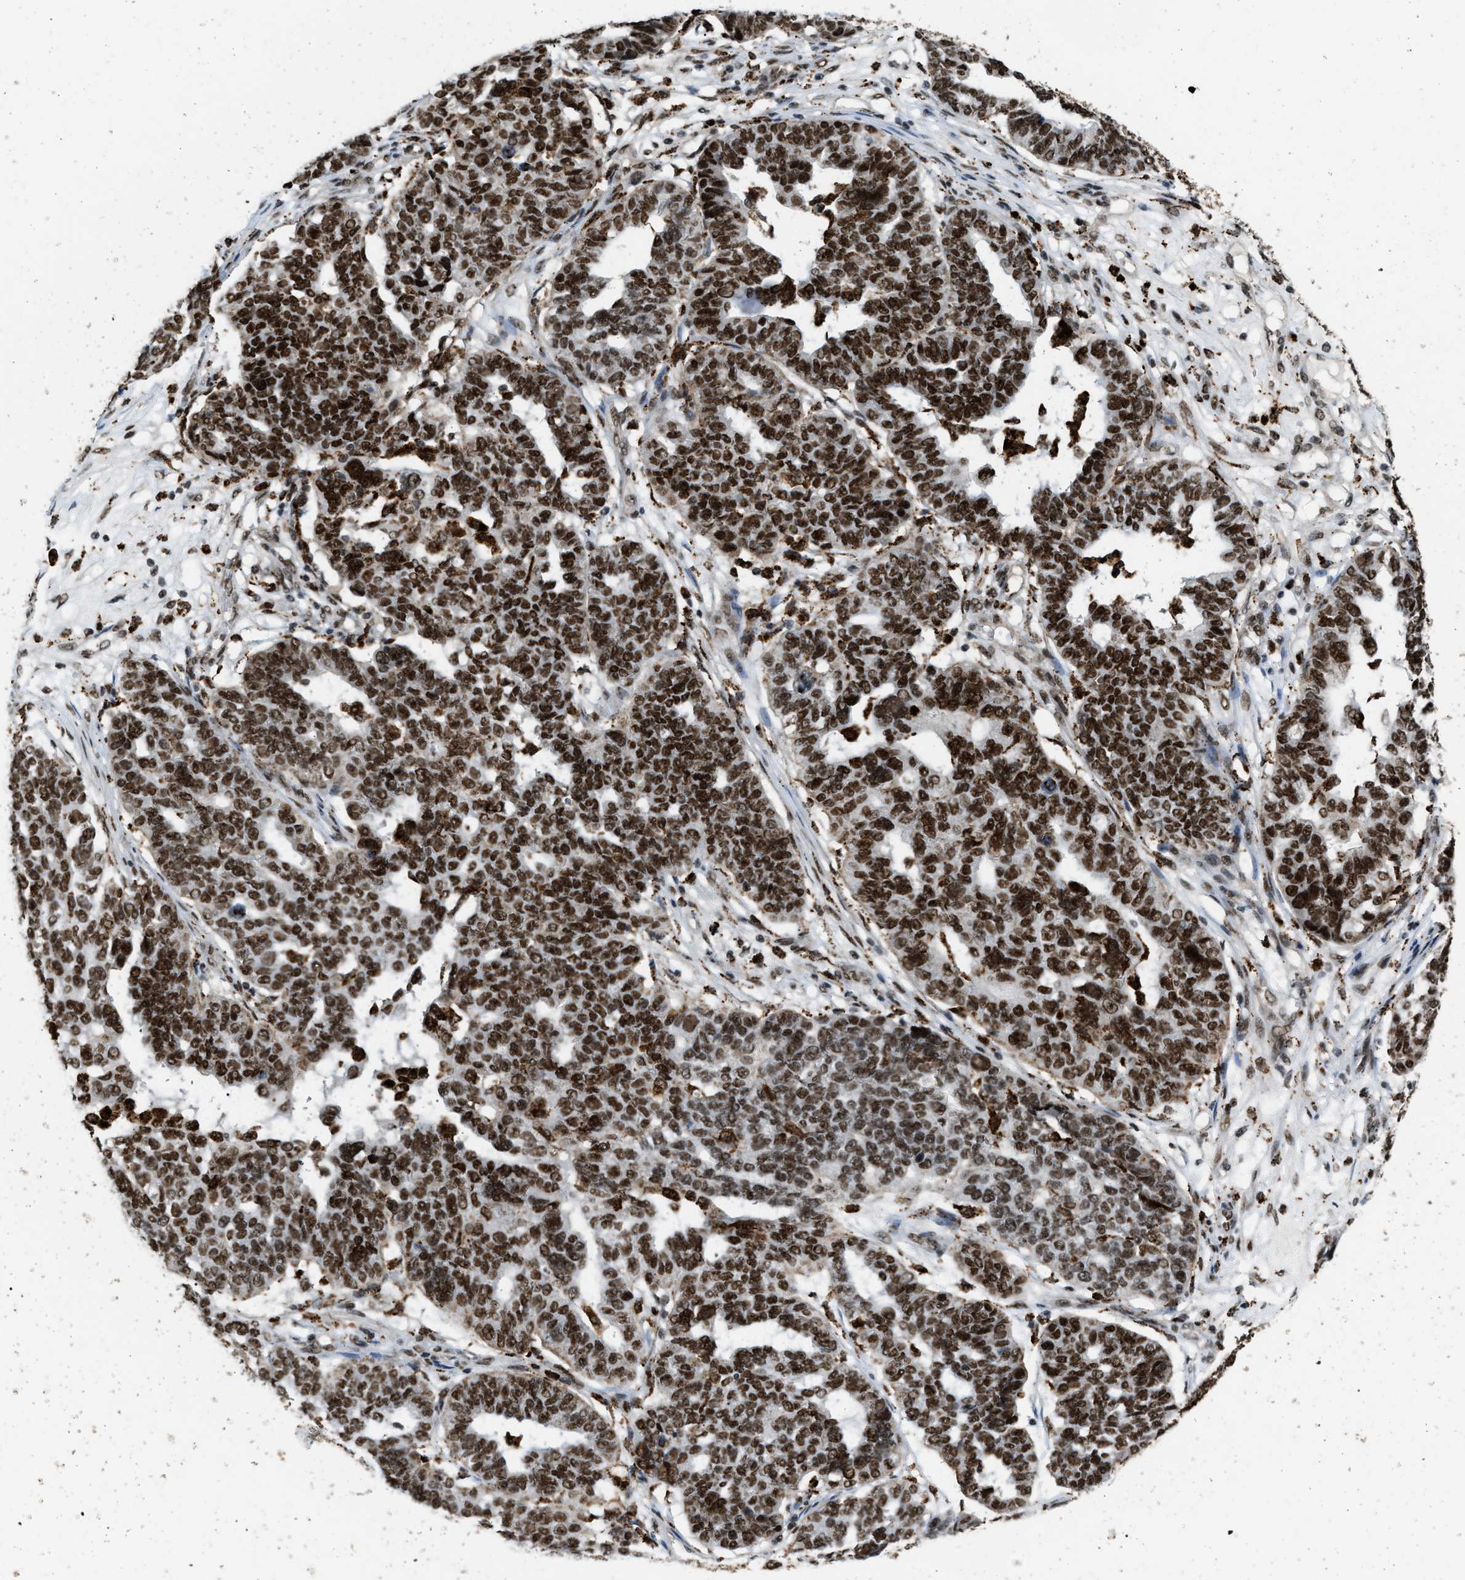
{"staining": {"intensity": "strong", "quantity": ">75%", "location": "cytoplasmic/membranous,nuclear"}, "tissue": "ovarian cancer", "cell_type": "Tumor cells", "image_type": "cancer", "snomed": [{"axis": "morphology", "description": "Cystadenocarcinoma, serous, NOS"}, {"axis": "topography", "description": "Ovary"}], "caption": "Serous cystadenocarcinoma (ovarian) tissue shows strong cytoplasmic/membranous and nuclear expression in approximately >75% of tumor cells", "gene": "NUMA1", "patient": {"sex": "female", "age": 59}}